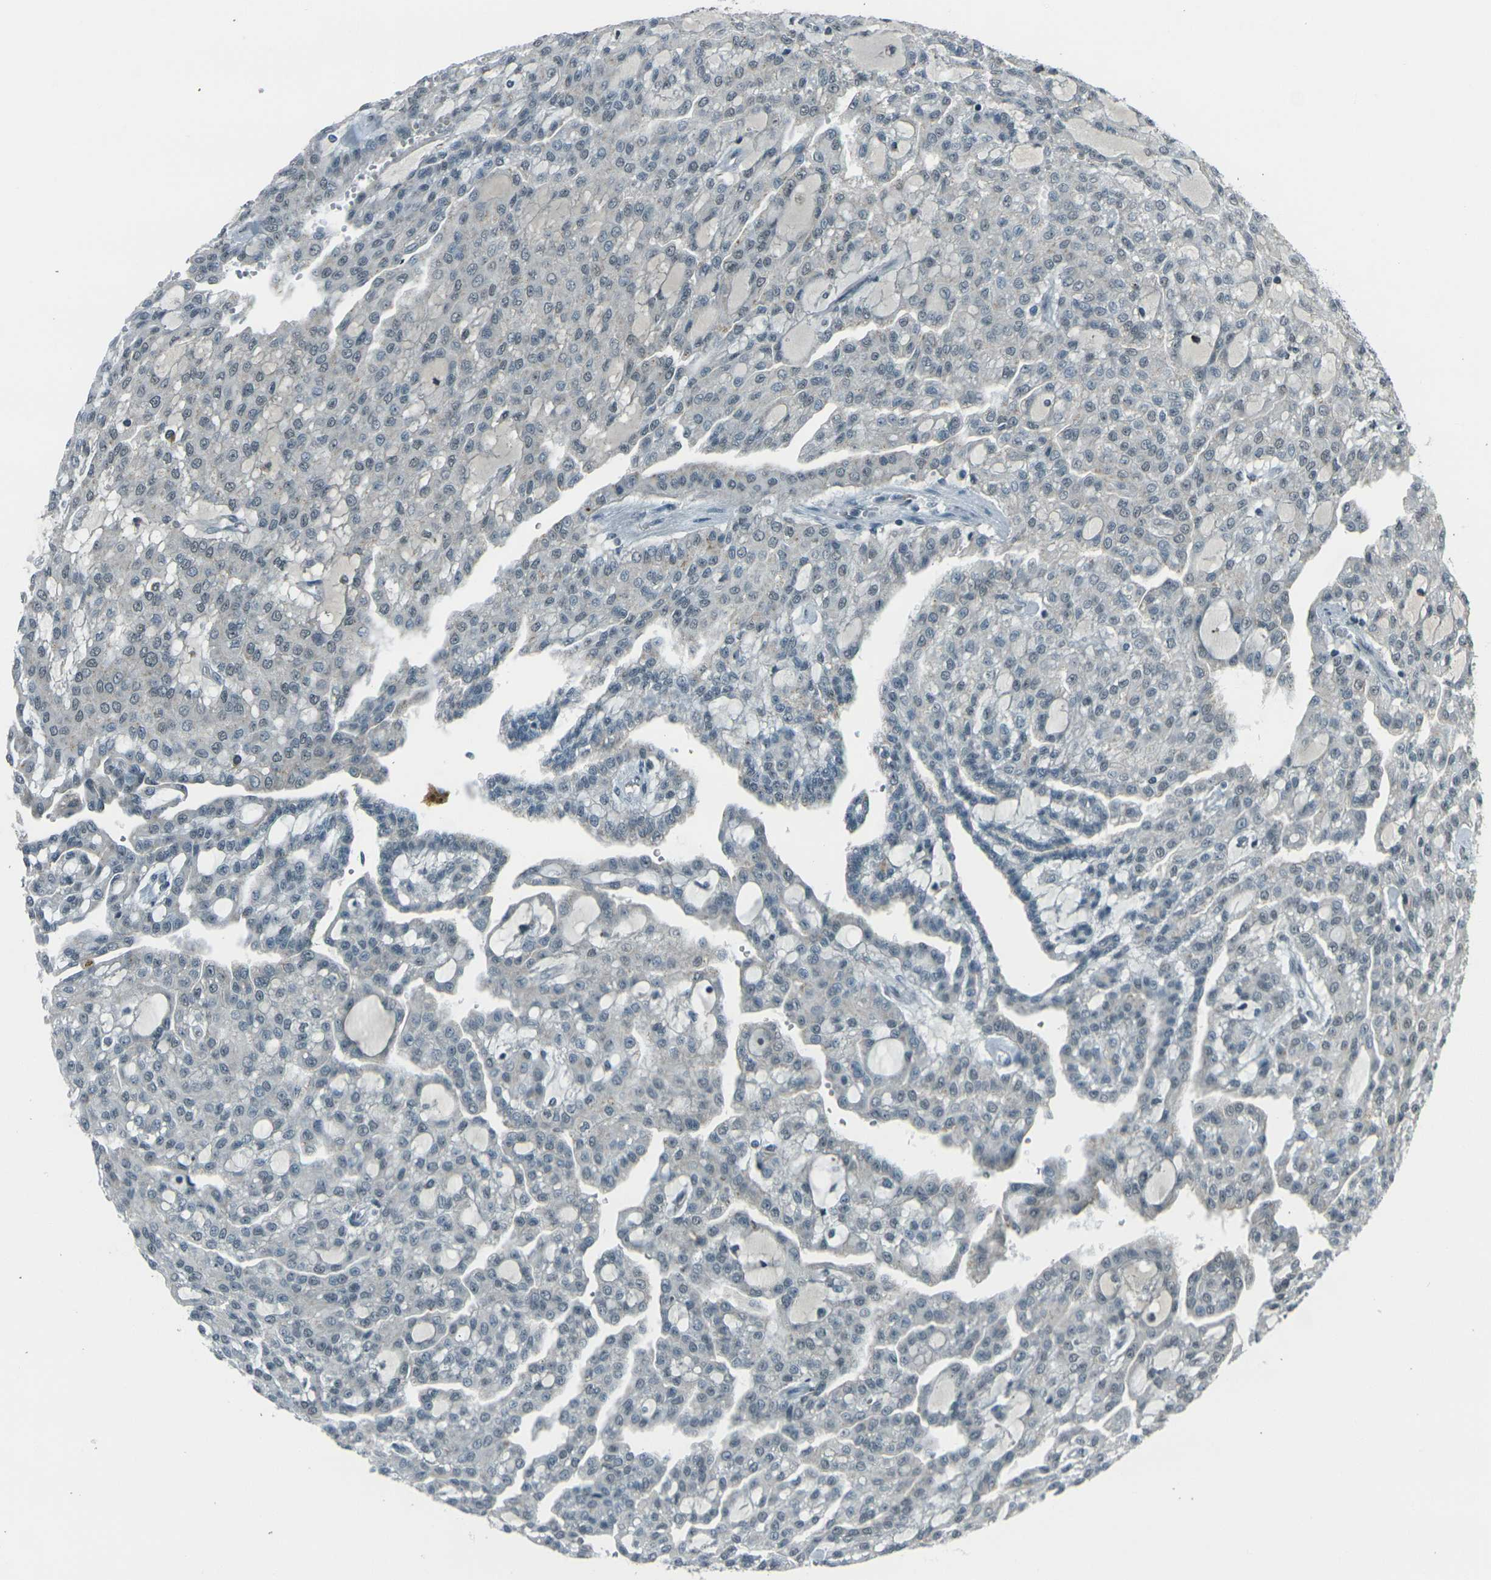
{"staining": {"intensity": "negative", "quantity": "none", "location": "none"}, "tissue": "renal cancer", "cell_type": "Tumor cells", "image_type": "cancer", "snomed": [{"axis": "morphology", "description": "Adenocarcinoma, NOS"}, {"axis": "topography", "description": "Kidney"}], "caption": "Tumor cells are negative for brown protein staining in renal adenocarcinoma.", "gene": "GPR19", "patient": {"sex": "male", "age": 63}}